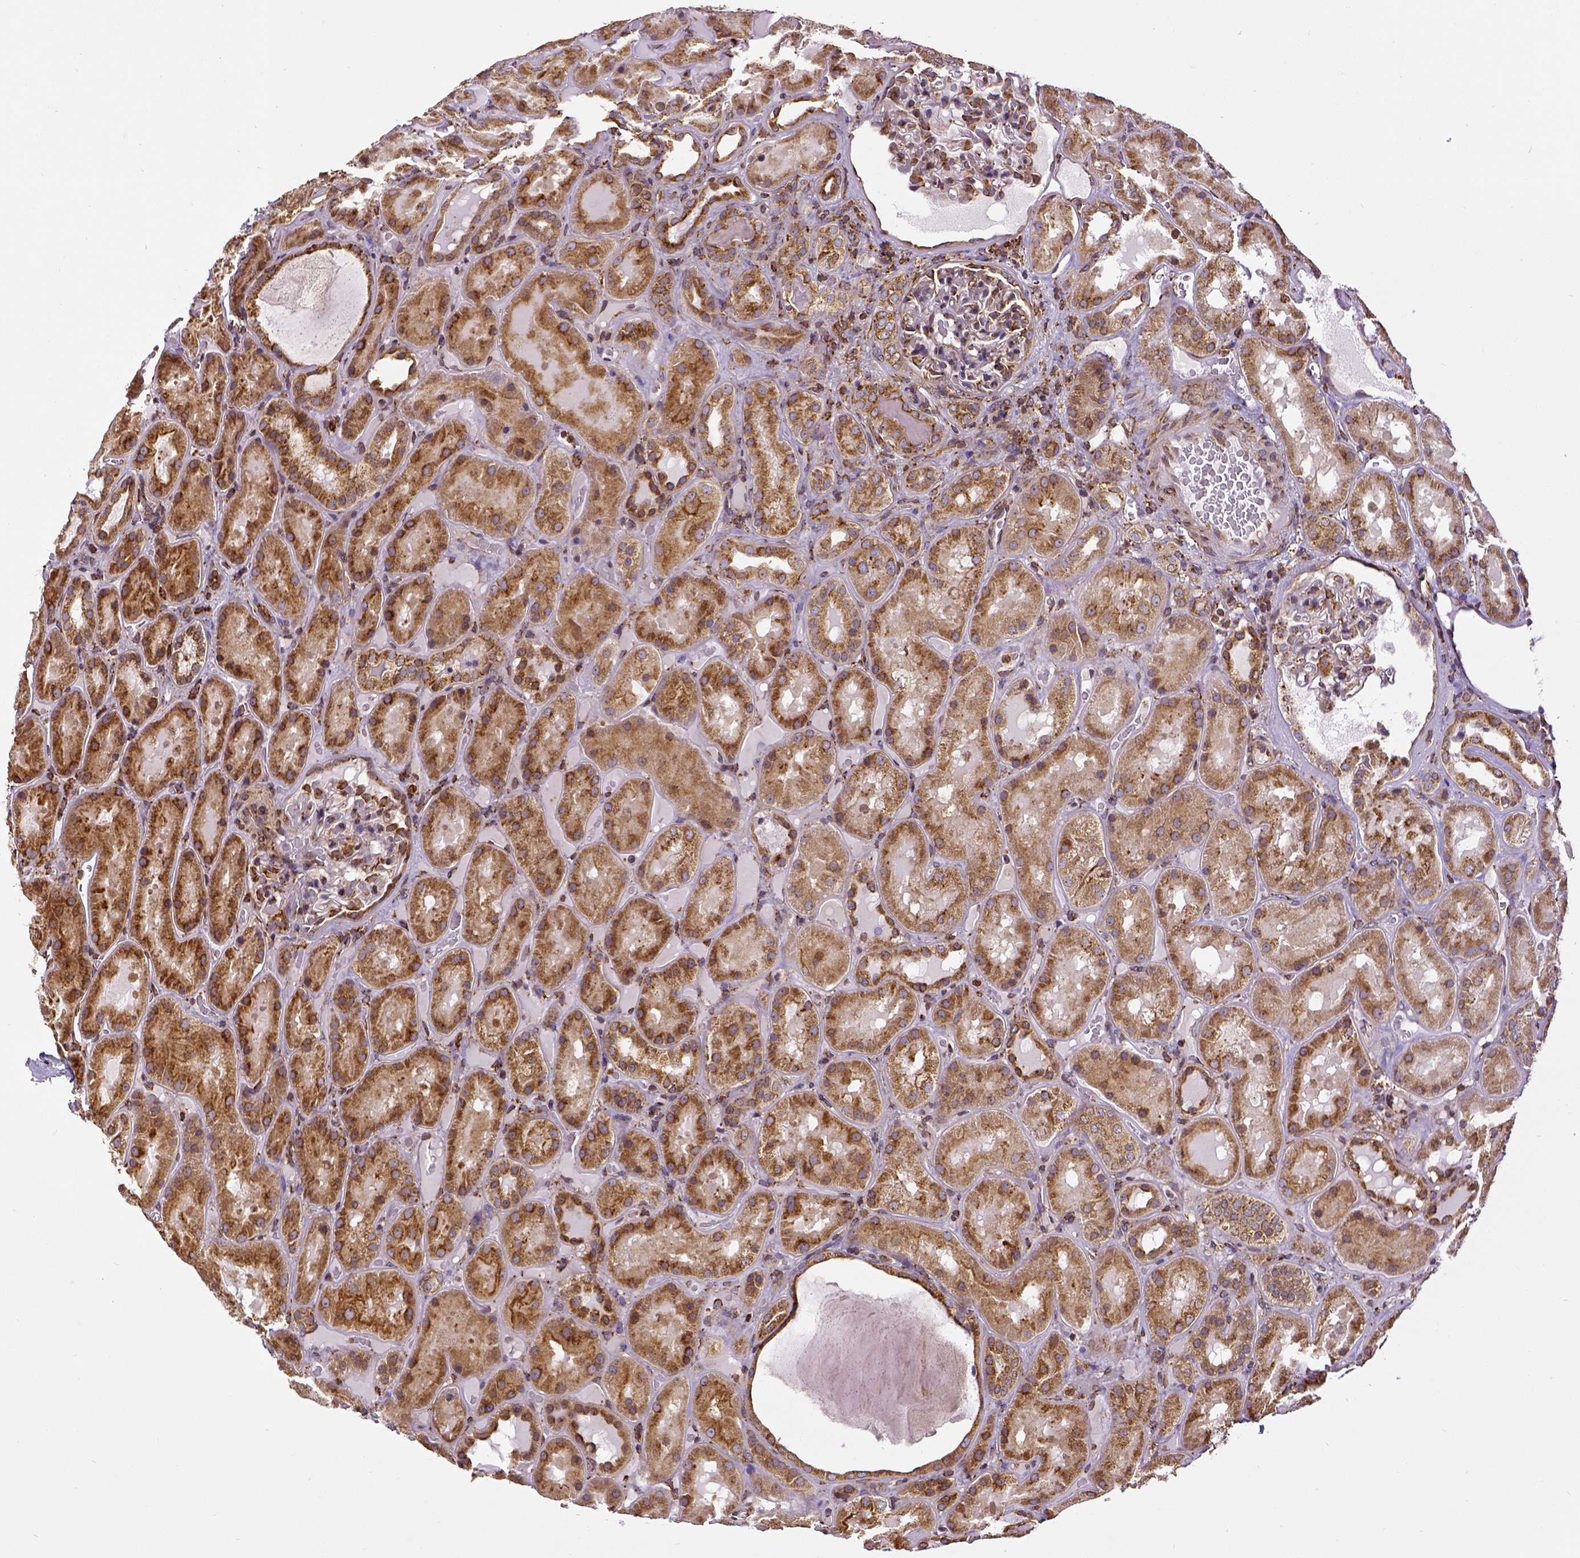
{"staining": {"intensity": "strong", "quantity": "25%-75%", "location": "cytoplasmic/membranous"}, "tissue": "kidney", "cell_type": "Cells in glomeruli", "image_type": "normal", "snomed": [{"axis": "morphology", "description": "Normal tissue, NOS"}, {"axis": "topography", "description": "Kidney"}], "caption": "Unremarkable kidney reveals strong cytoplasmic/membranous expression in approximately 25%-75% of cells in glomeruli The protein is shown in brown color, while the nuclei are stained blue..", "gene": "MTDH", "patient": {"sex": "male", "age": 73}}